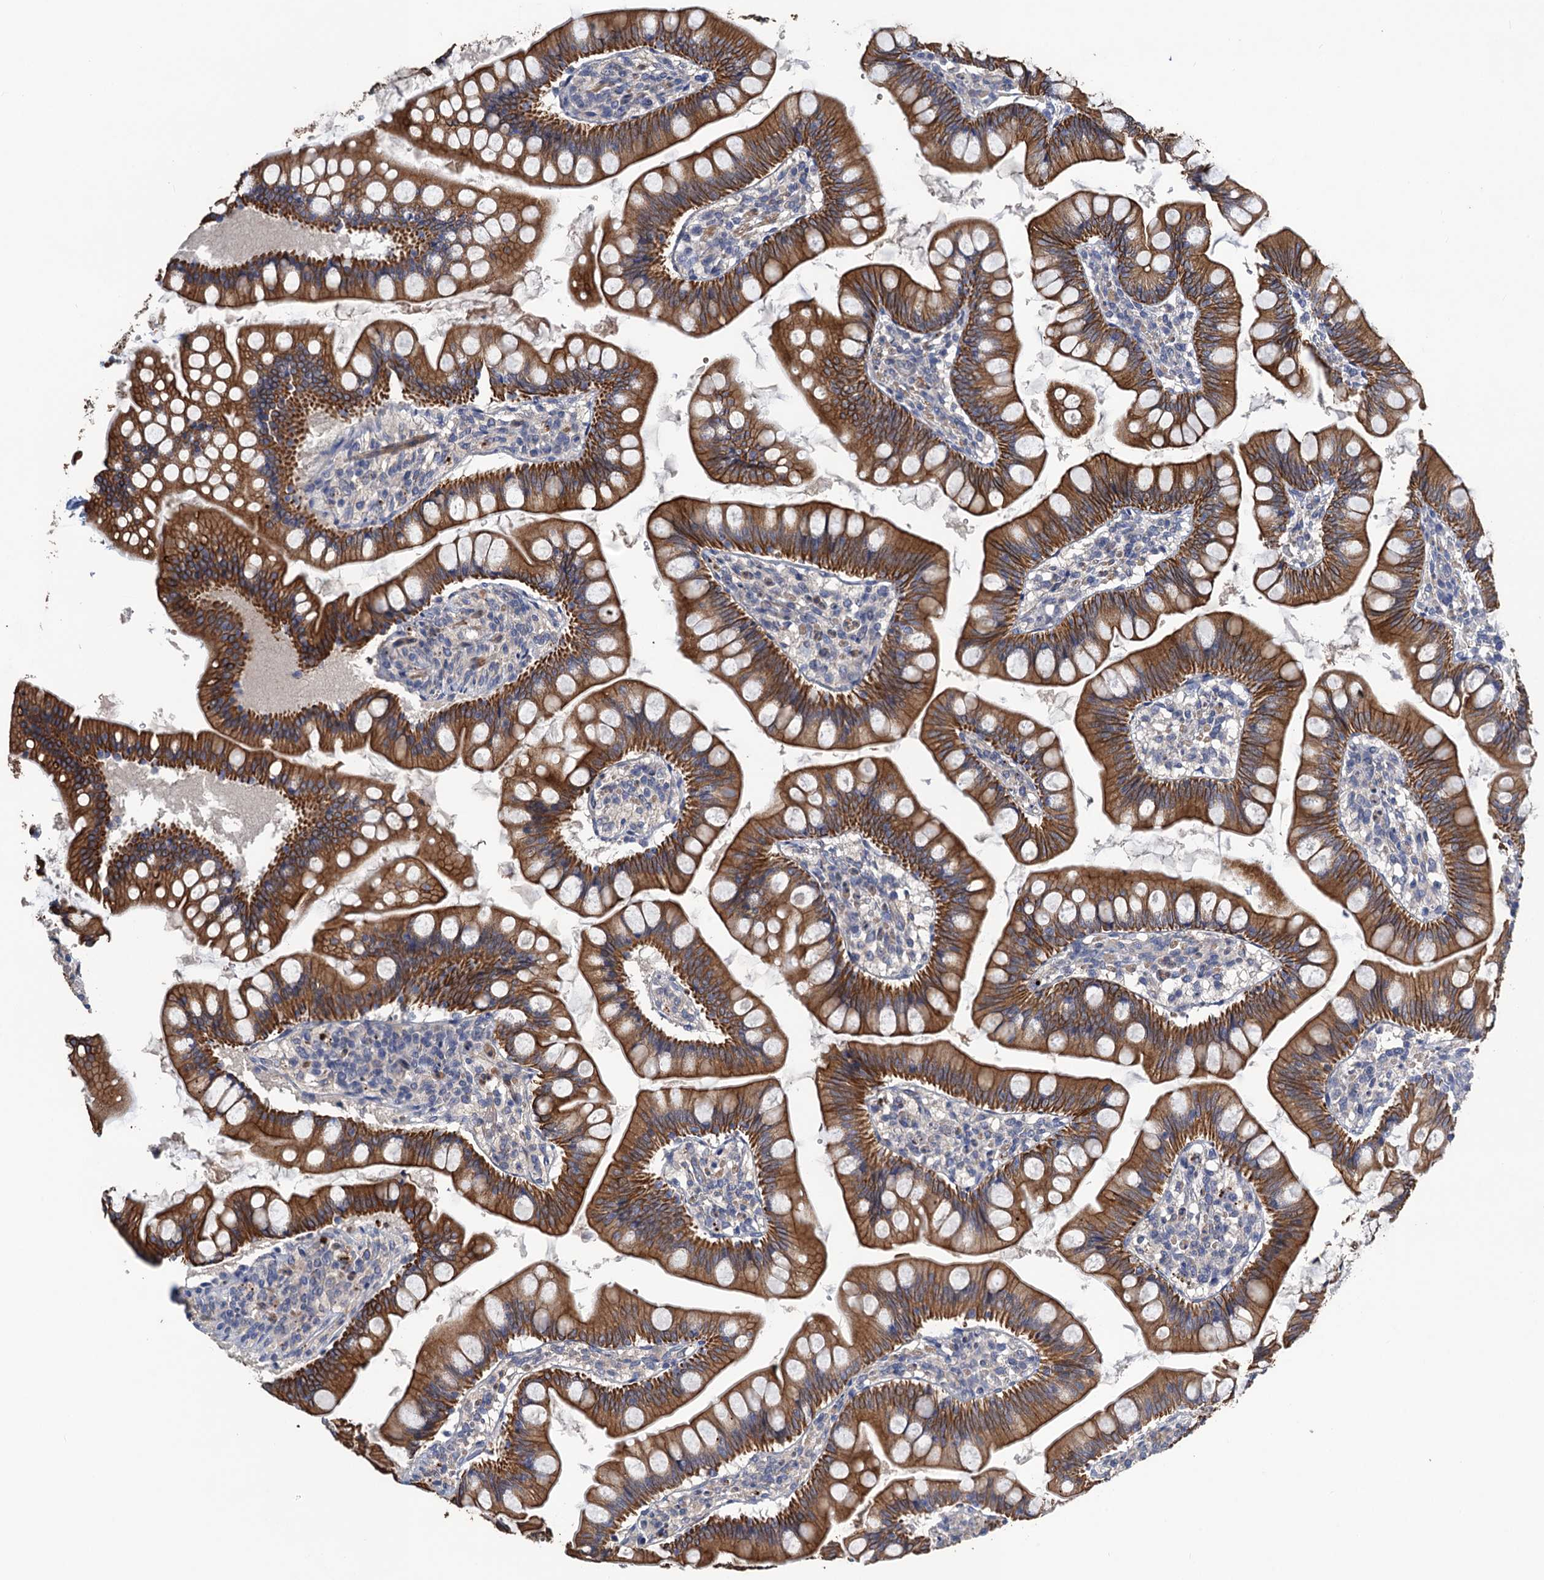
{"staining": {"intensity": "strong", "quantity": ">75%", "location": "cytoplasmic/membranous"}, "tissue": "small intestine", "cell_type": "Glandular cells", "image_type": "normal", "snomed": [{"axis": "morphology", "description": "Normal tissue, NOS"}, {"axis": "topography", "description": "Small intestine"}], "caption": "Unremarkable small intestine shows strong cytoplasmic/membranous positivity in approximately >75% of glandular cells.", "gene": "SMCO3", "patient": {"sex": "male", "age": 7}}